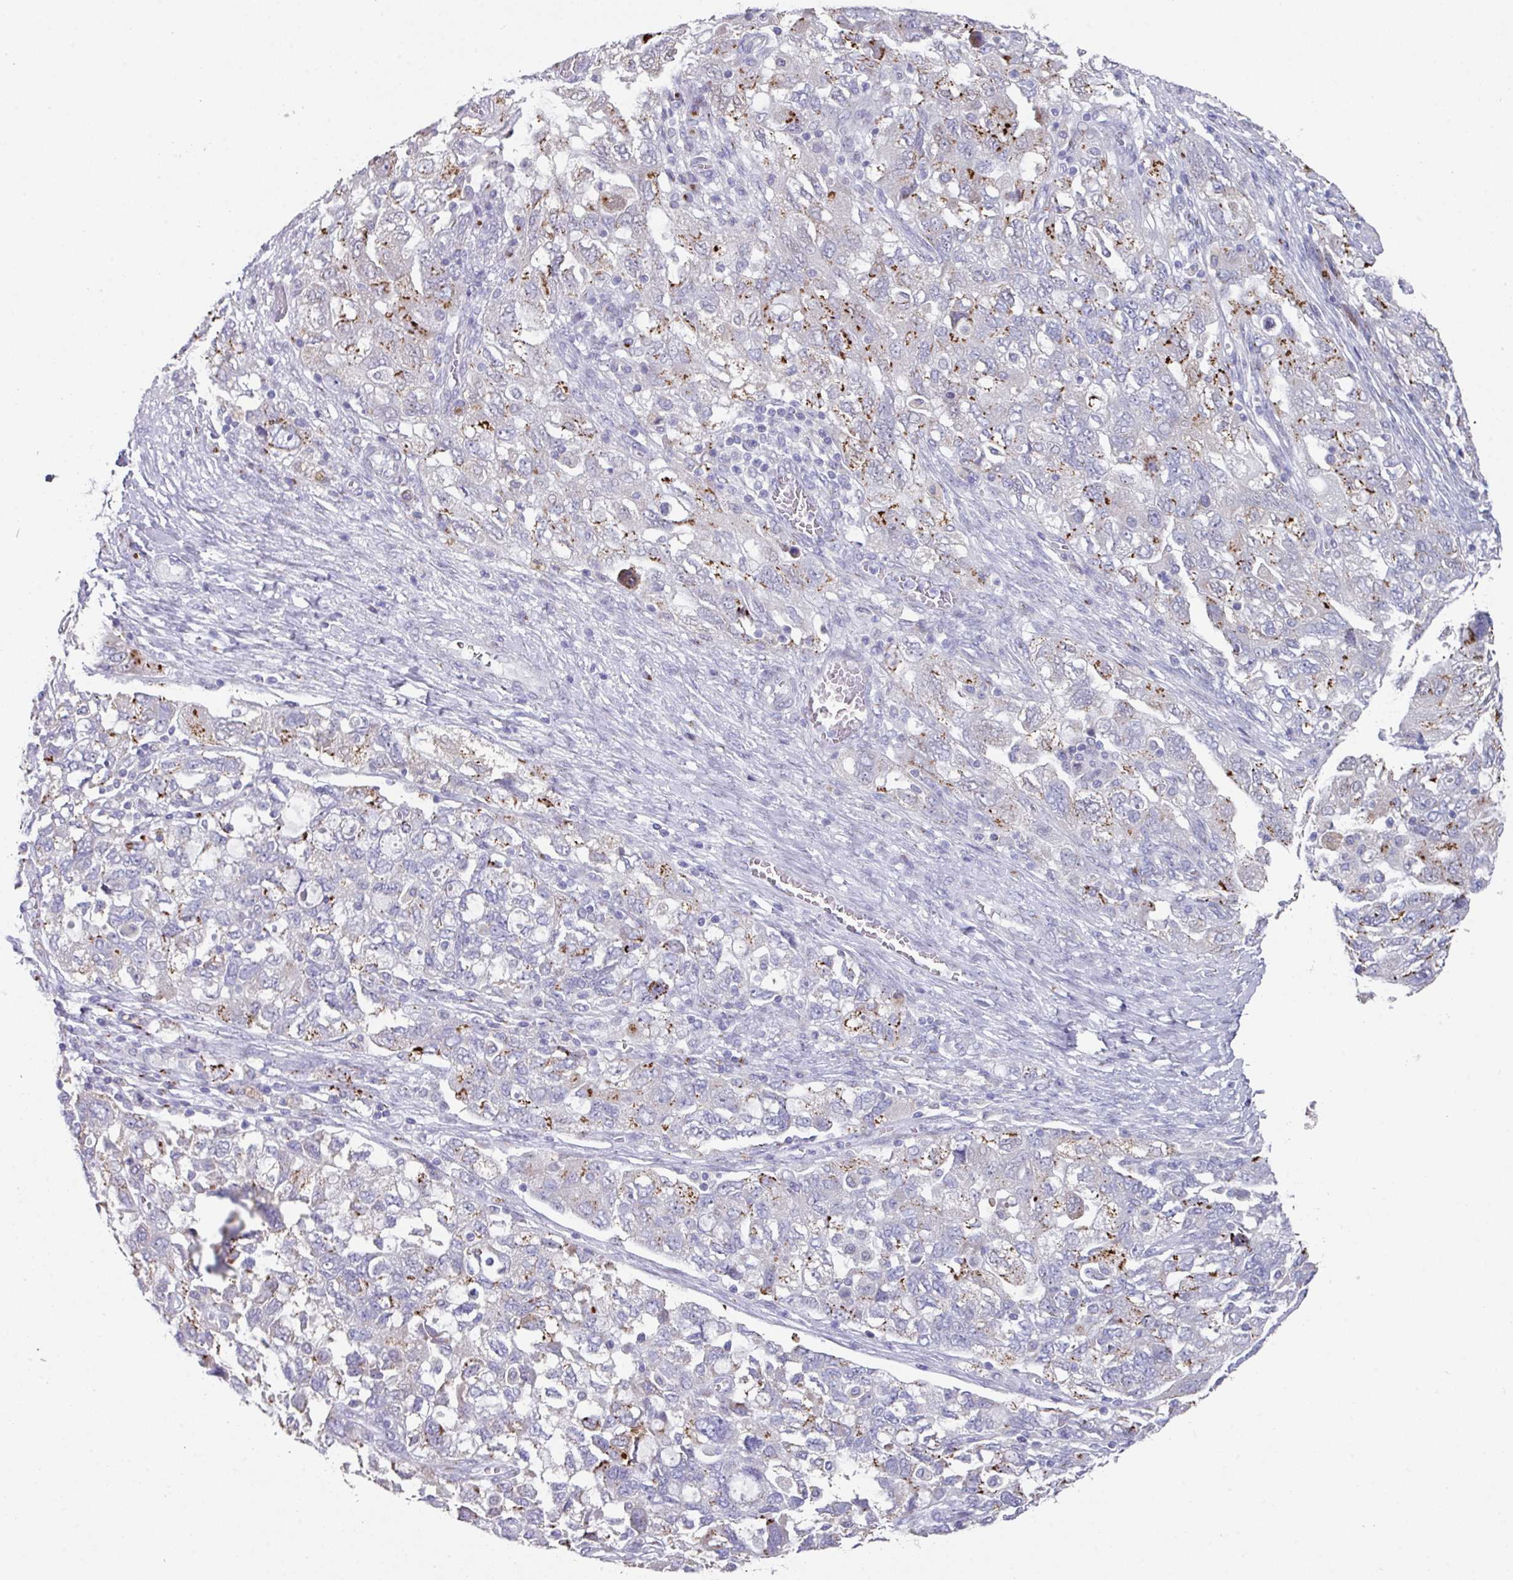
{"staining": {"intensity": "moderate", "quantity": "<25%", "location": "cytoplasmic/membranous"}, "tissue": "ovarian cancer", "cell_type": "Tumor cells", "image_type": "cancer", "snomed": [{"axis": "morphology", "description": "Carcinoma, NOS"}, {"axis": "morphology", "description": "Cystadenocarcinoma, serous, NOS"}, {"axis": "topography", "description": "Ovary"}], "caption": "Protein analysis of ovarian cancer (carcinoma) tissue demonstrates moderate cytoplasmic/membranous expression in approximately <25% of tumor cells.", "gene": "VKORC1L1", "patient": {"sex": "female", "age": 69}}